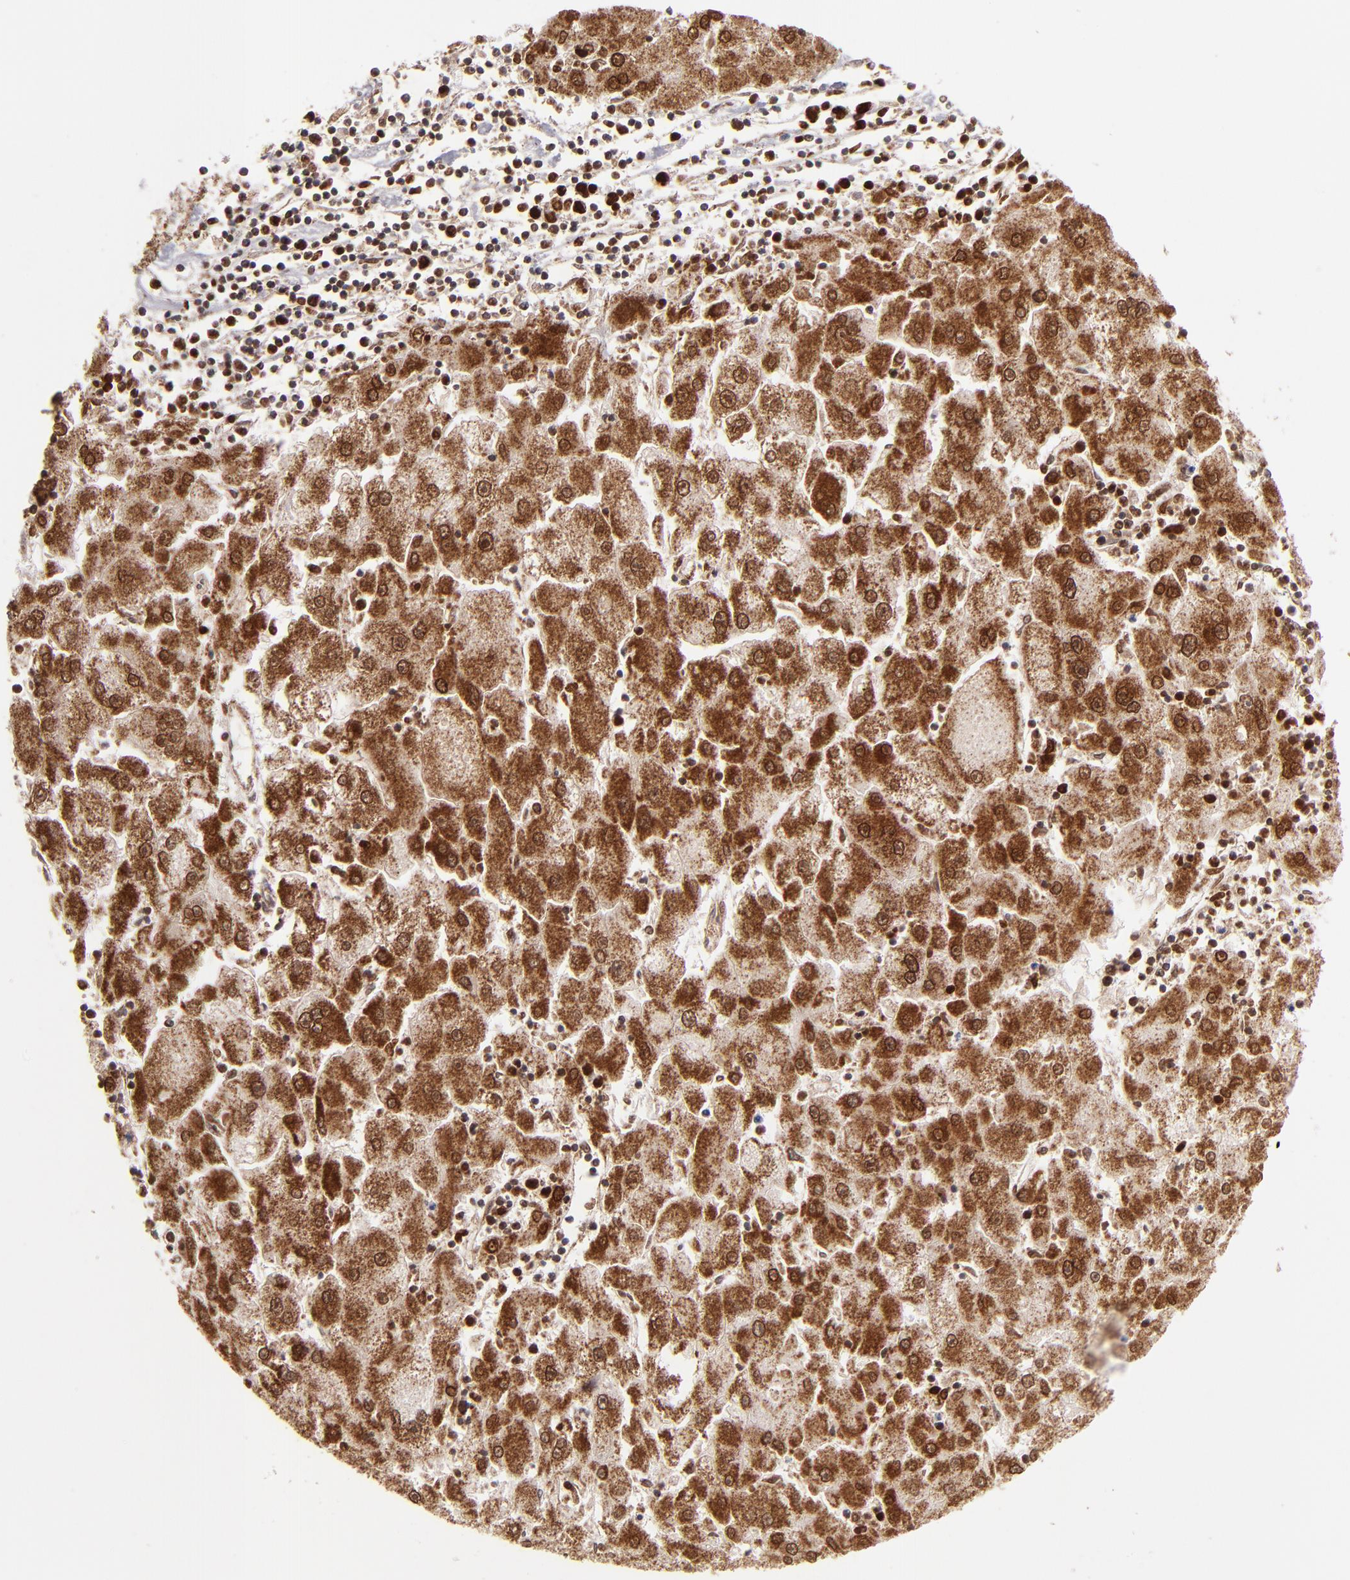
{"staining": {"intensity": "strong", "quantity": ">75%", "location": "cytoplasmic/membranous,nuclear"}, "tissue": "liver cancer", "cell_type": "Tumor cells", "image_type": "cancer", "snomed": [{"axis": "morphology", "description": "Carcinoma, Hepatocellular, NOS"}, {"axis": "topography", "description": "Liver"}], "caption": "Immunohistochemistry image of neoplastic tissue: liver hepatocellular carcinoma stained using immunohistochemistry exhibits high levels of strong protein expression localized specifically in the cytoplasmic/membranous and nuclear of tumor cells, appearing as a cytoplasmic/membranous and nuclear brown color.", "gene": "TOP1MT", "patient": {"sex": "male", "age": 72}}